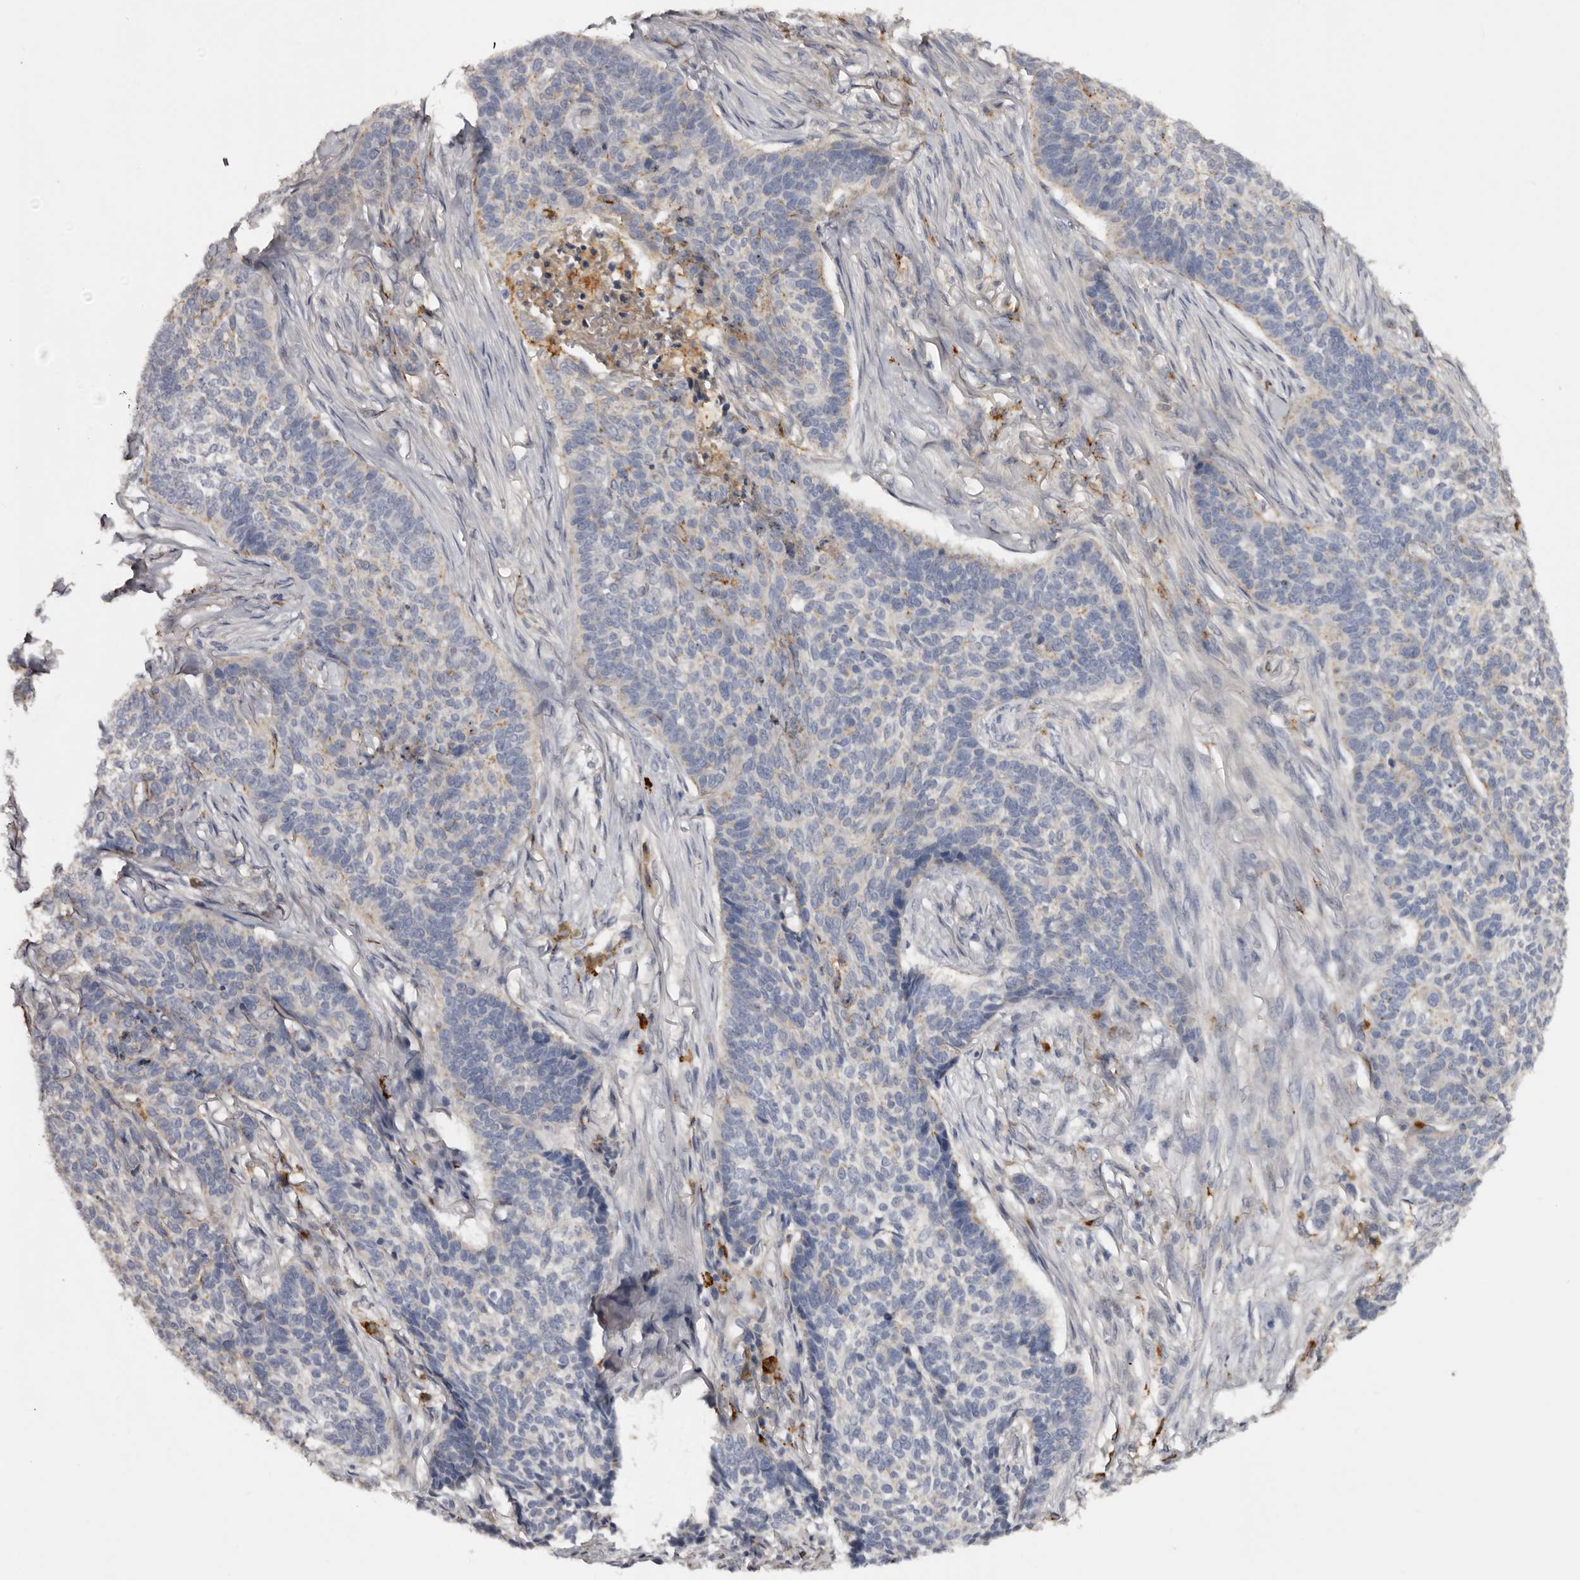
{"staining": {"intensity": "weak", "quantity": "<25%", "location": "cytoplasmic/membranous"}, "tissue": "skin cancer", "cell_type": "Tumor cells", "image_type": "cancer", "snomed": [{"axis": "morphology", "description": "Basal cell carcinoma"}, {"axis": "topography", "description": "Skin"}], "caption": "Skin cancer stained for a protein using immunohistochemistry (IHC) demonstrates no staining tumor cells.", "gene": "DAP", "patient": {"sex": "male", "age": 85}}